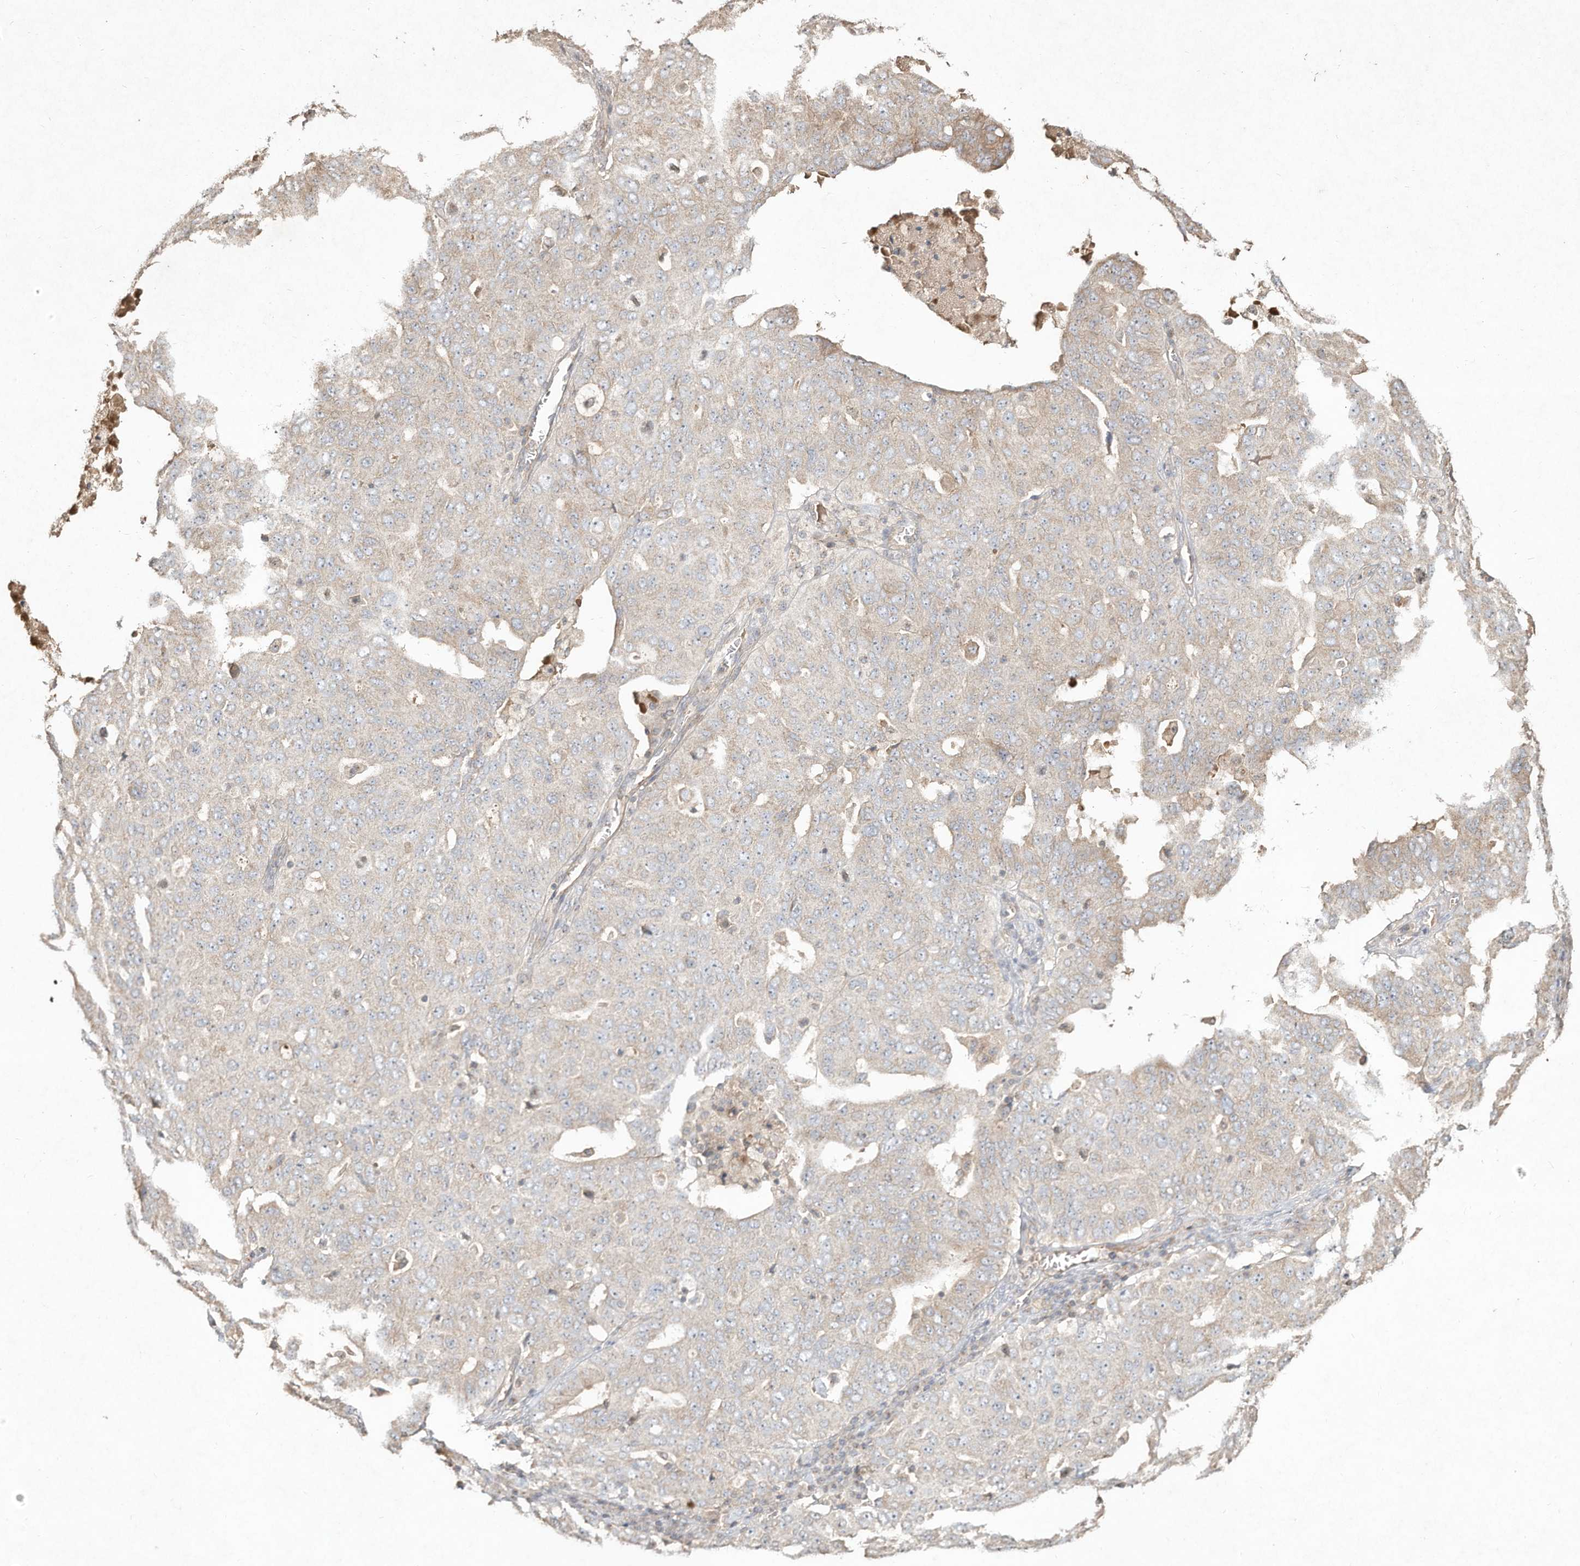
{"staining": {"intensity": "negative", "quantity": "none", "location": "none"}, "tissue": "ovarian cancer", "cell_type": "Tumor cells", "image_type": "cancer", "snomed": [{"axis": "morphology", "description": "Carcinoma, endometroid"}, {"axis": "topography", "description": "Ovary"}], "caption": "Micrograph shows no protein positivity in tumor cells of endometroid carcinoma (ovarian) tissue.", "gene": "DYNC1I2", "patient": {"sex": "female", "age": 62}}